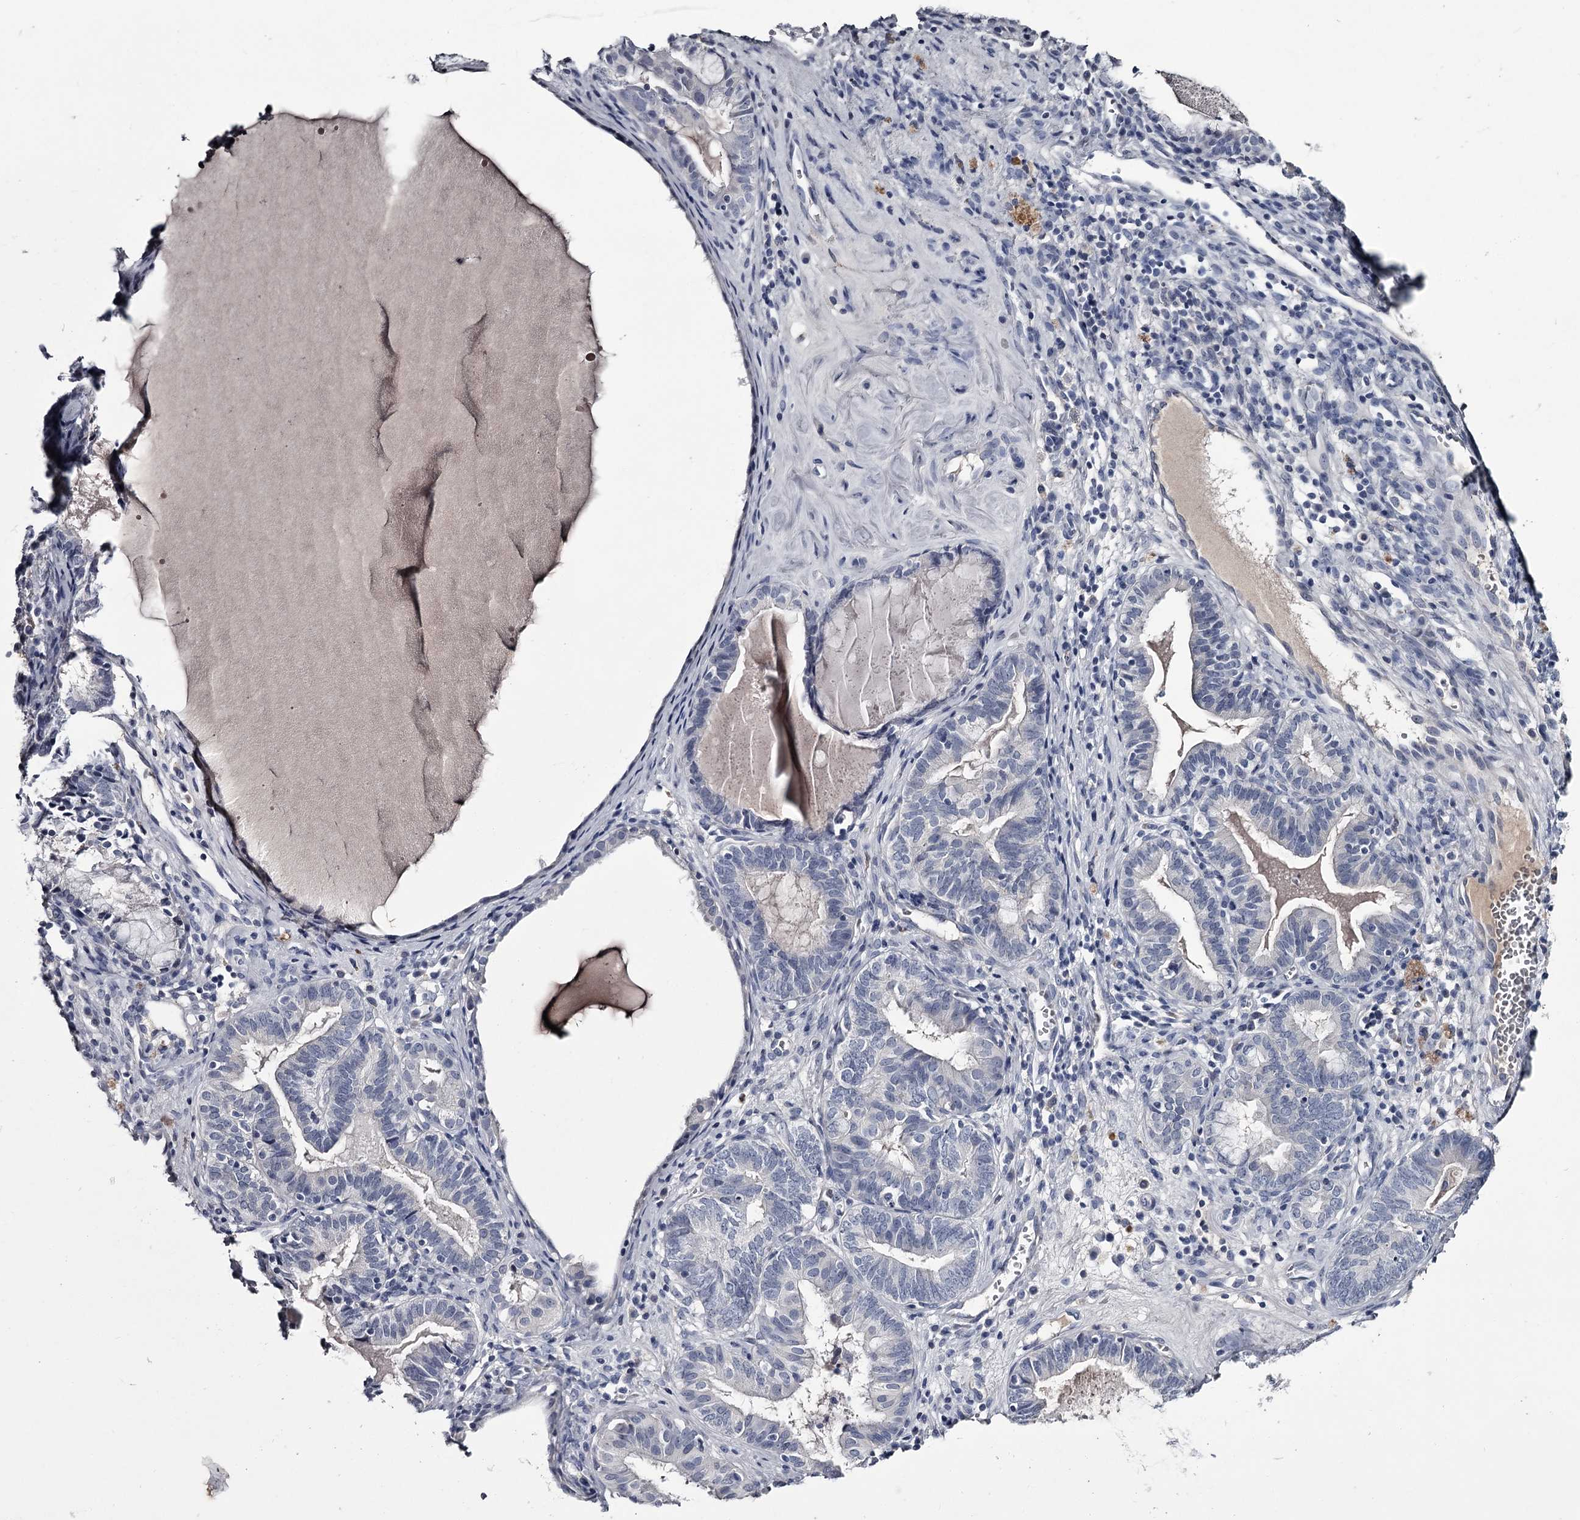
{"staining": {"intensity": "negative", "quantity": "none", "location": "none"}, "tissue": "endometrial cancer", "cell_type": "Tumor cells", "image_type": "cancer", "snomed": [{"axis": "morphology", "description": "Adenocarcinoma, NOS"}, {"axis": "topography", "description": "Endometrium"}], "caption": "Immunohistochemistry image of neoplastic tissue: adenocarcinoma (endometrial) stained with DAB shows no significant protein positivity in tumor cells. Nuclei are stained in blue.", "gene": "DAO", "patient": {"sex": "female", "age": 79}}